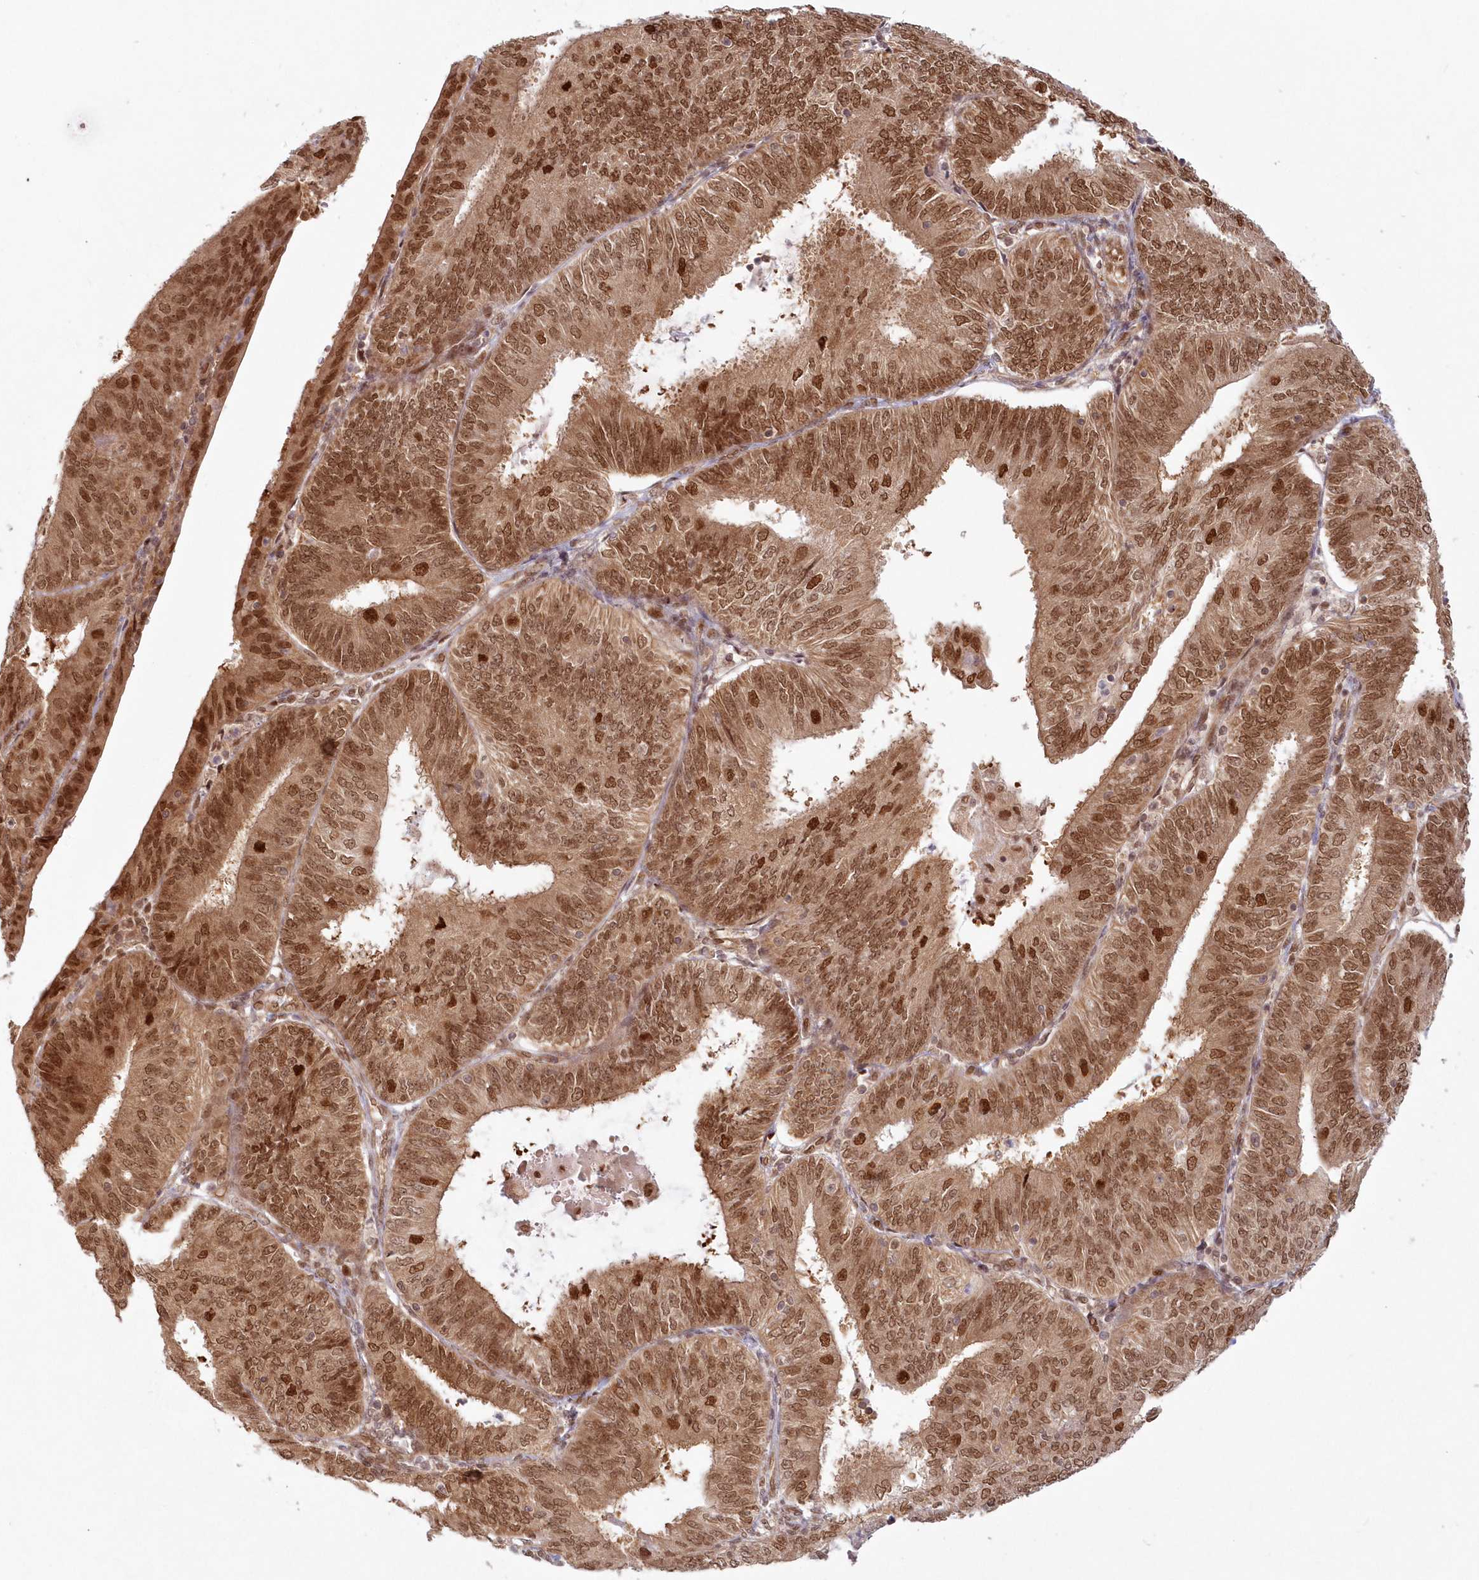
{"staining": {"intensity": "moderate", "quantity": ">75%", "location": "cytoplasmic/membranous,nuclear"}, "tissue": "endometrial cancer", "cell_type": "Tumor cells", "image_type": "cancer", "snomed": [{"axis": "morphology", "description": "Adenocarcinoma, NOS"}, {"axis": "topography", "description": "Endometrium"}], "caption": "An immunohistochemistry photomicrograph of tumor tissue is shown. Protein staining in brown highlights moderate cytoplasmic/membranous and nuclear positivity in endometrial cancer within tumor cells.", "gene": "TOGARAM2", "patient": {"sex": "female", "age": 58}}